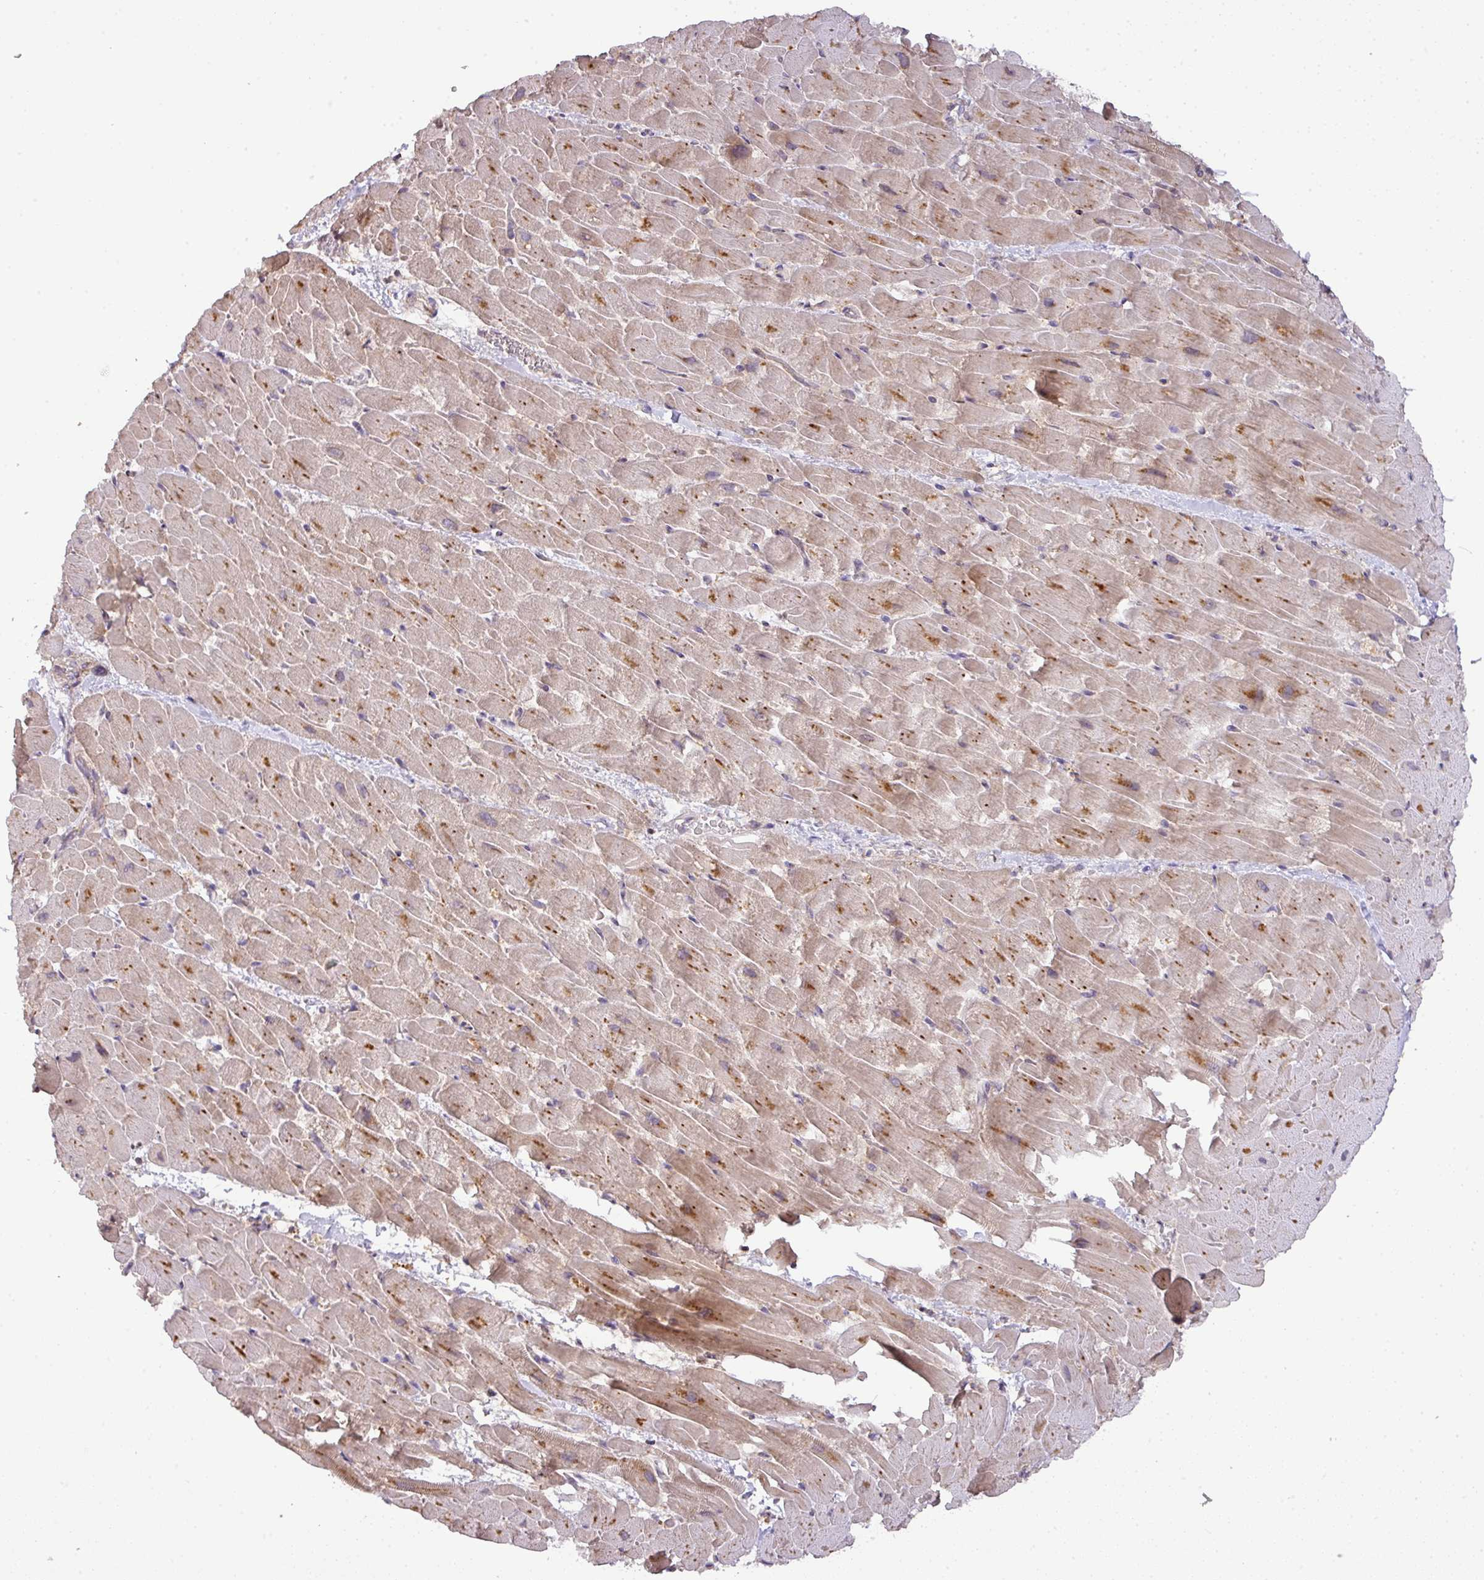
{"staining": {"intensity": "moderate", "quantity": "25%-75%", "location": "cytoplasmic/membranous"}, "tissue": "heart muscle", "cell_type": "Cardiomyocytes", "image_type": "normal", "snomed": [{"axis": "morphology", "description": "Normal tissue, NOS"}, {"axis": "topography", "description": "Heart"}], "caption": "Protein expression by immunohistochemistry (IHC) exhibits moderate cytoplasmic/membranous expression in about 25%-75% of cardiomyocytes in normal heart muscle. Immunohistochemistry (ihc) stains the protein in brown and the nuclei are stained blue.", "gene": "GALP", "patient": {"sex": "male", "age": 37}}